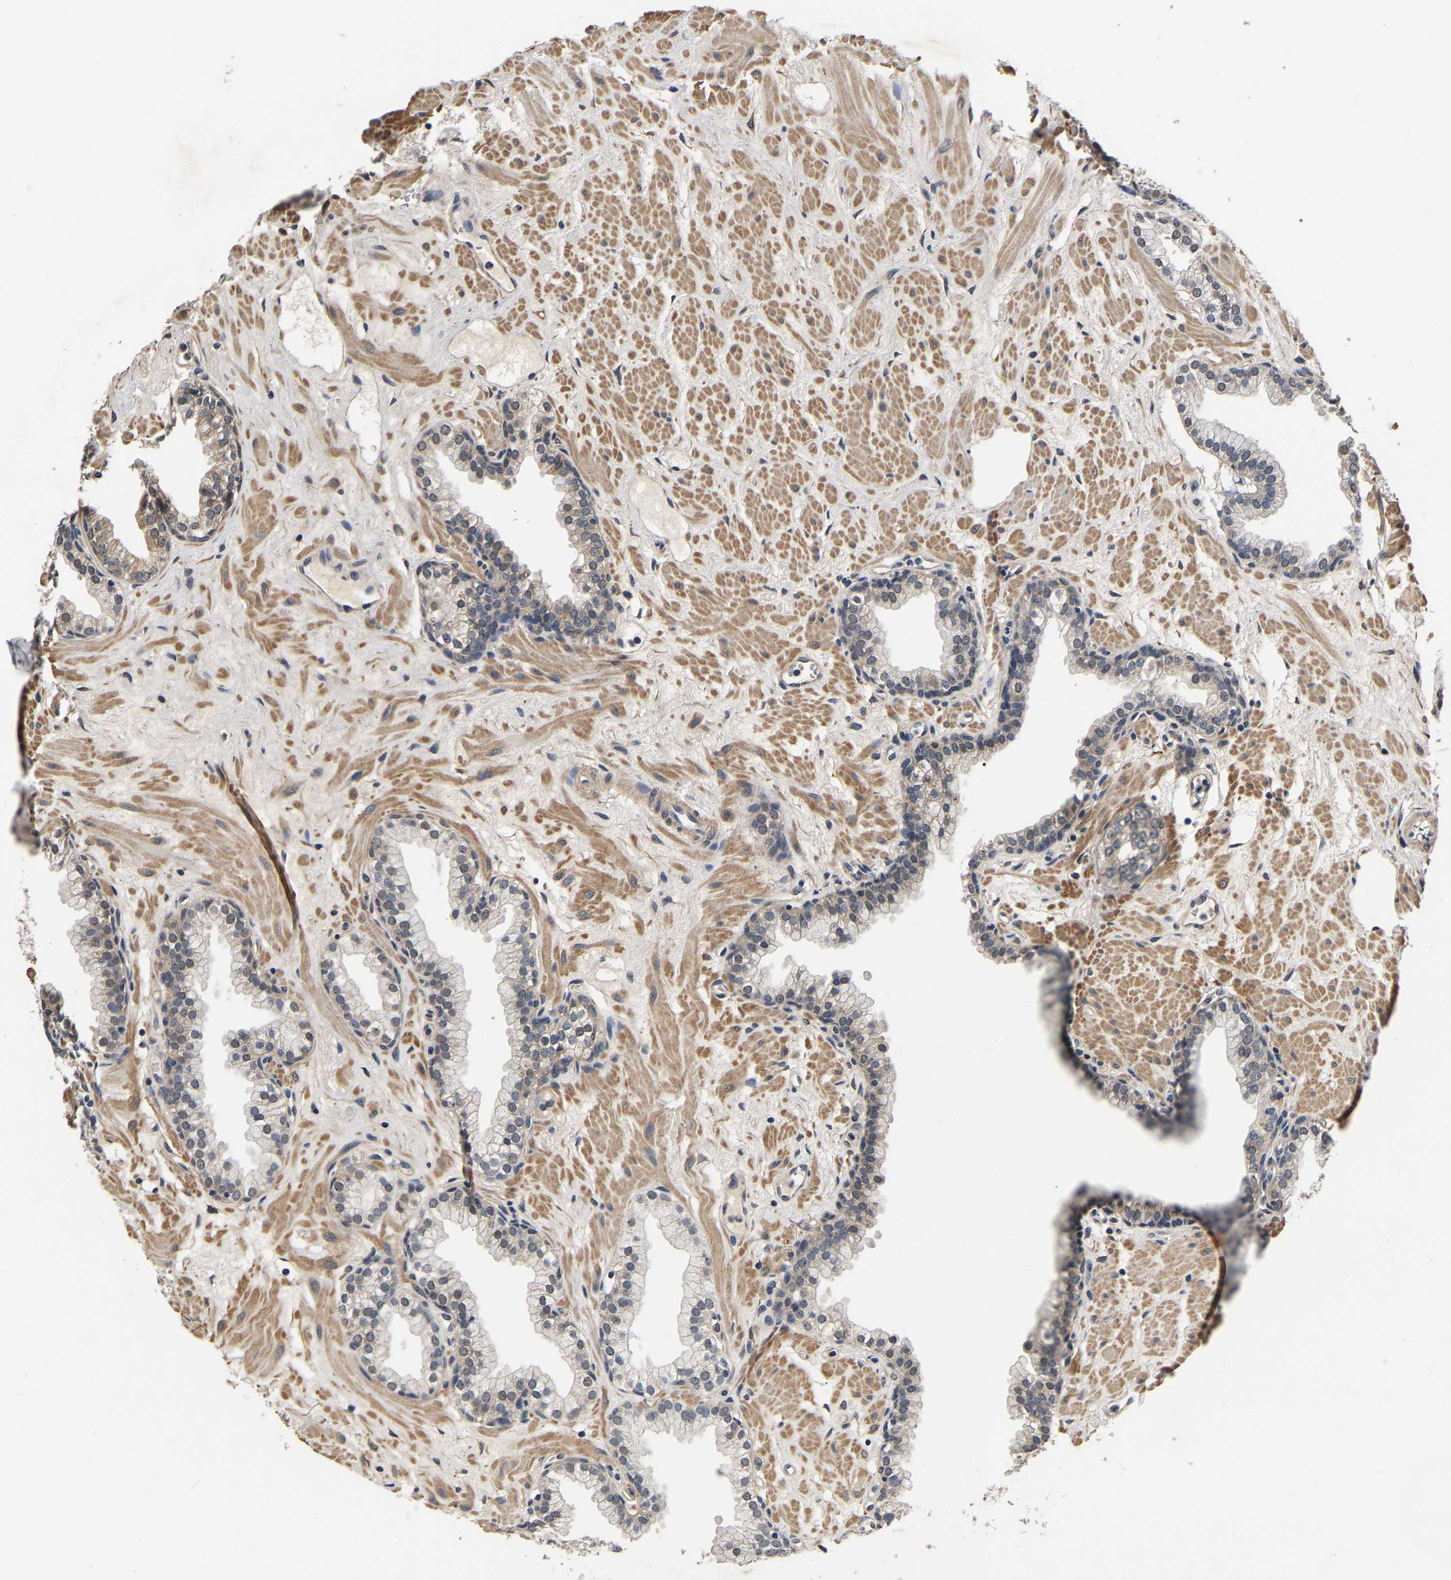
{"staining": {"intensity": "weak", "quantity": "25%-75%", "location": "cytoplasmic/membranous"}, "tissue": "prostate", "cell_type": "Glandular cells", "image_type": "normal", "snomed": [{"axis": "morphology", "description": "Normal tissue, NOS"}, {"axis": "morphology", "description": "Urothelial carcinoma, Low grade"}, {"axis": "topography", "description": "Urinary bladder"}, {"axis": "topography", "description": "Prostate"}], "caption": "Protein expression analysis of benign prostate displays weak cytoplasmic/membranous expression in approximately 25%-75% of glandular cells. (Stains: DAB in brown, nuclei in blue, Microscopy: brightfield microscopy at high magnification).", "gene": "RUVBL1", "patient": {"sex": "male", "age": 60}}